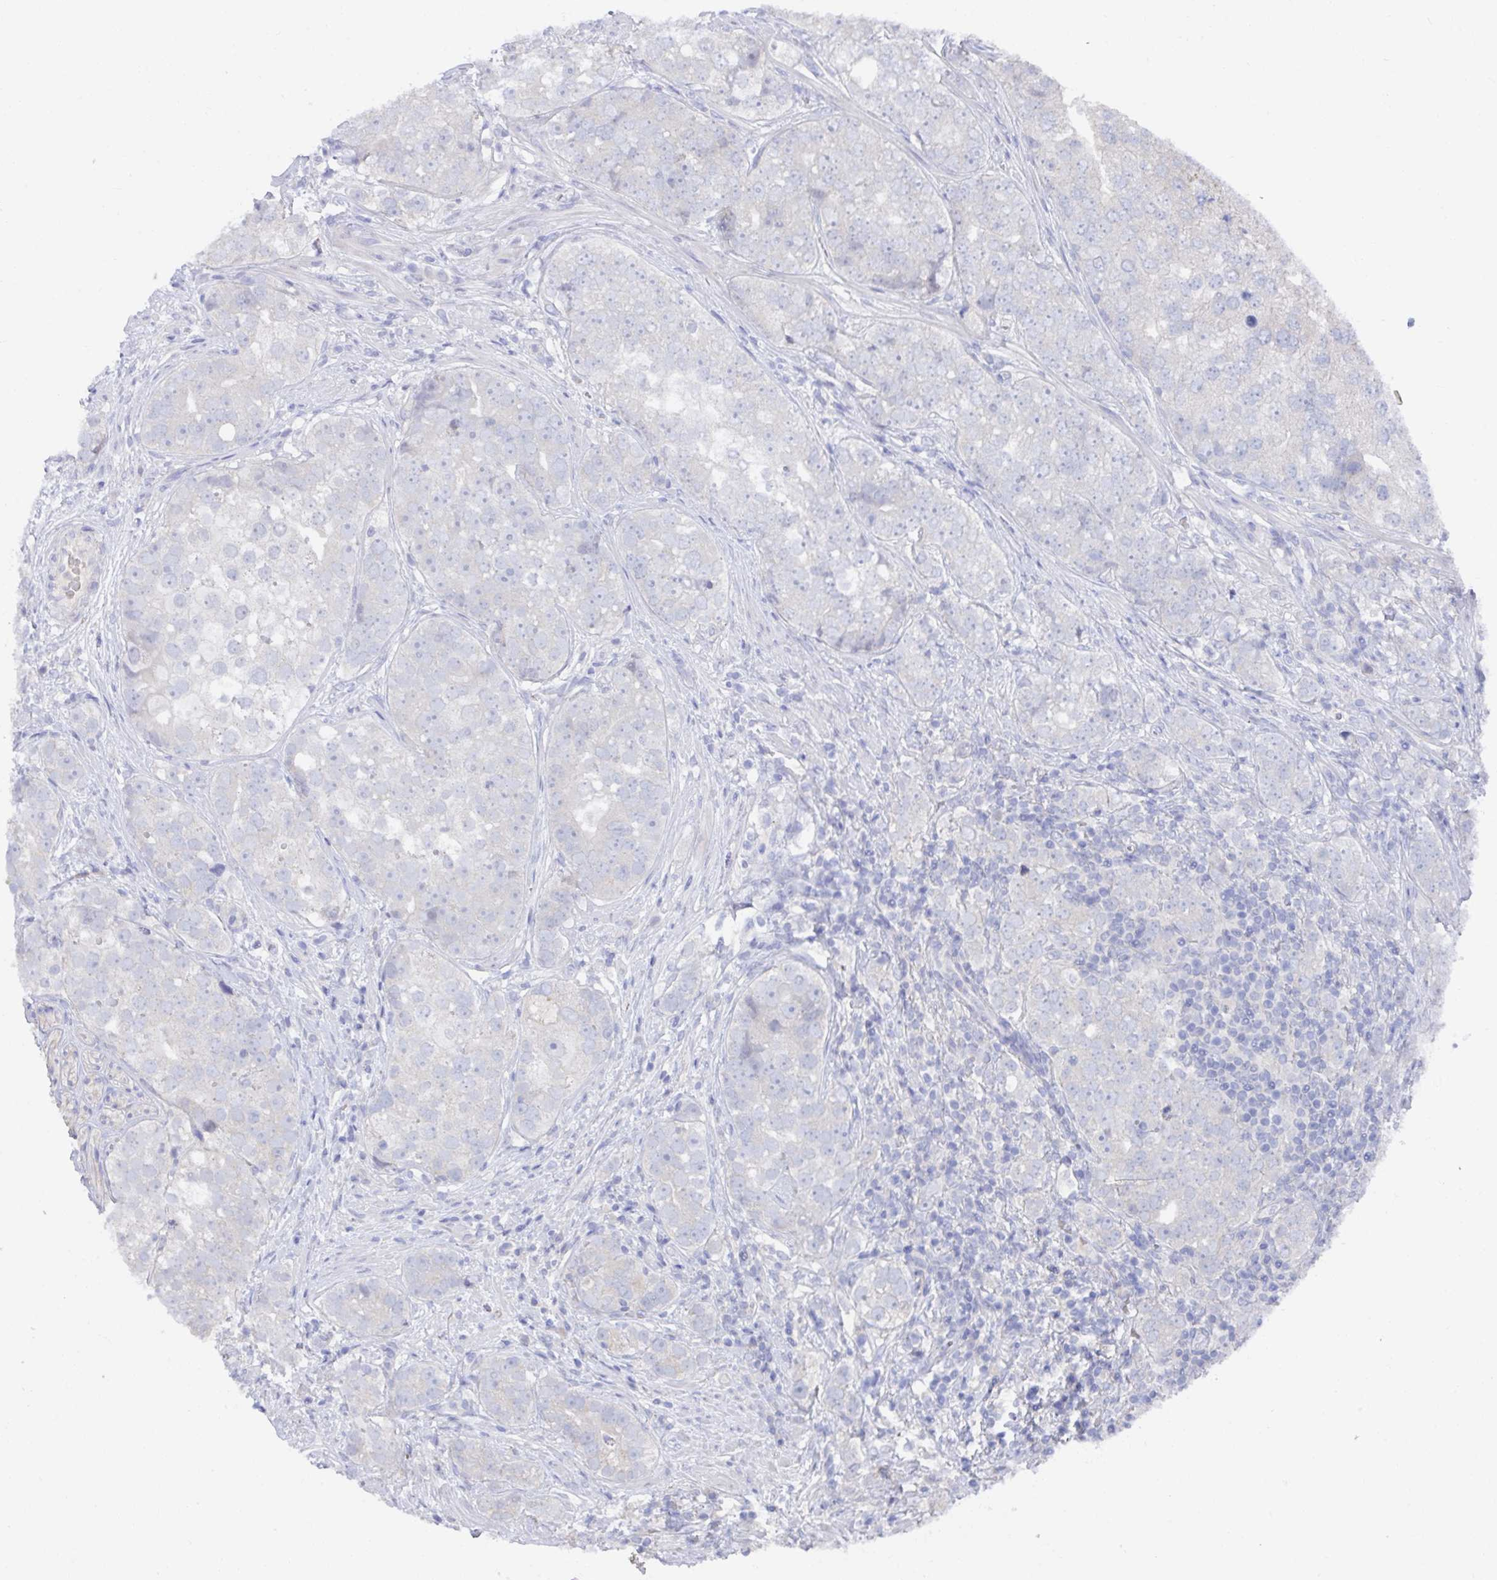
{"staining": {"intensity": "negative", "quantity": "none", "location": "none"}, "tissue": "prostate cancer", "cell_type": "Tumor cells", "image_type": "cancer", "snomed": [{"axis": "morphology", "description": "Adenocarcinoma, High grade"}, {"axis": "topography", "description": "Prostate"}], "caption": "DAB immunohistochemical staining of human prostate cancer demonstrates no significant expression in tumor cells. (Stains: DAB (3,3'-diaminobenzidine) immunohistochemistry with hematoxylin counter stain, Microscopy: brightfield microscopy at high magnification).", "gene": "KCNK5", "patient": {"sex": "male", "age": 60}}